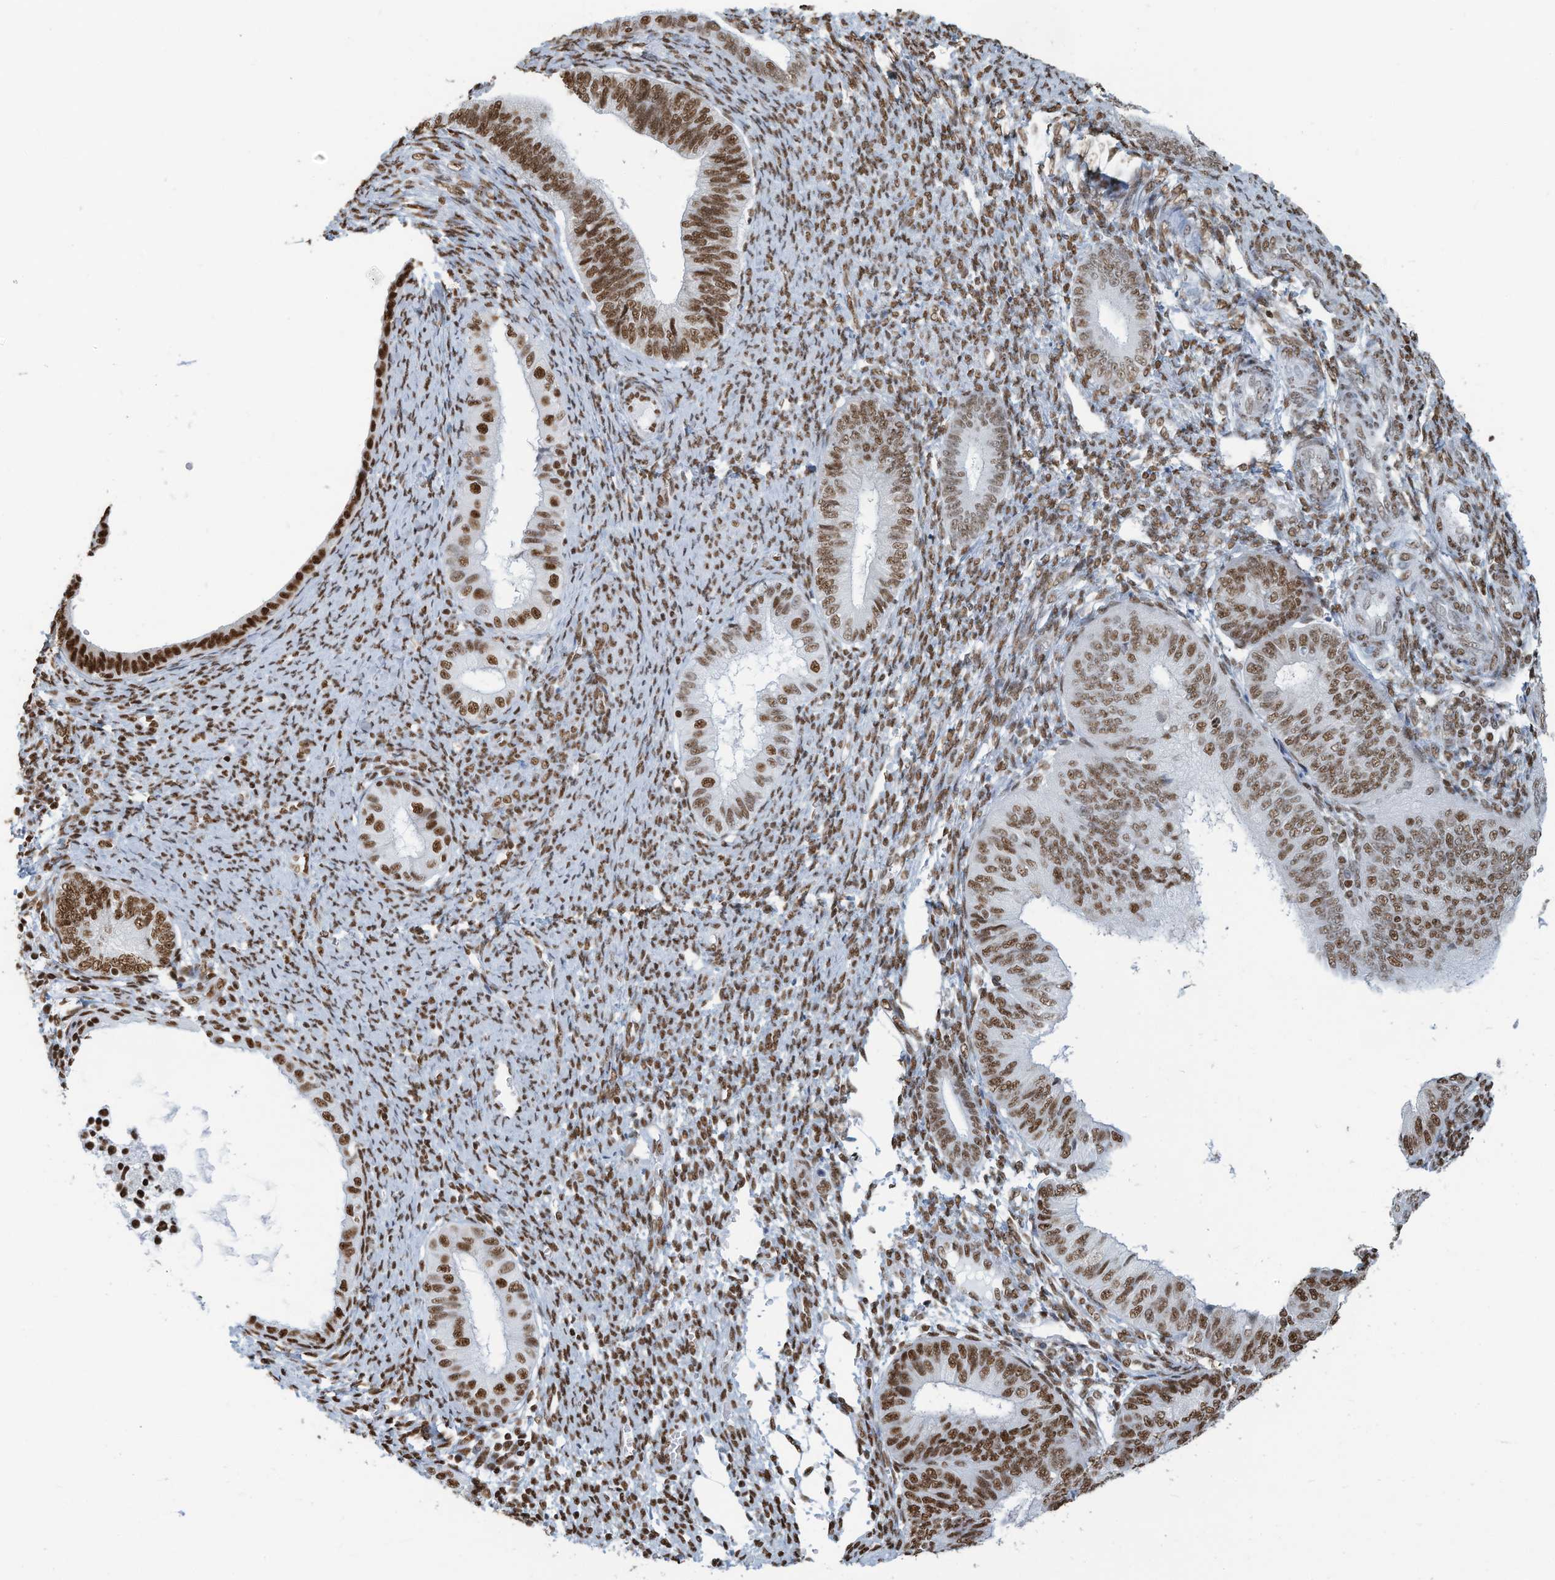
{"staining": {"intensity": "moderate", "quantity": ">75%", "location": "nuclear"}, "tissue": "endometrial cancer", "cell_type": "Tumor cells", "image_type": "cancer", "snomed": [{"axis": "morphology", "description": "Adenocarcinoma, NOS"}, {"axis": "topography", "description": "Endometrium"}], "caption": "This histopathology image demonstrates endometrial cancer stained with immunohistochemistry to label a protein in brown. The nuclear of tumor cells show moderate positivity for the protein. Nuclei are counter-stained blue.", "gene": "SARNP", "patient": {"sex": "female", "age": 58}}